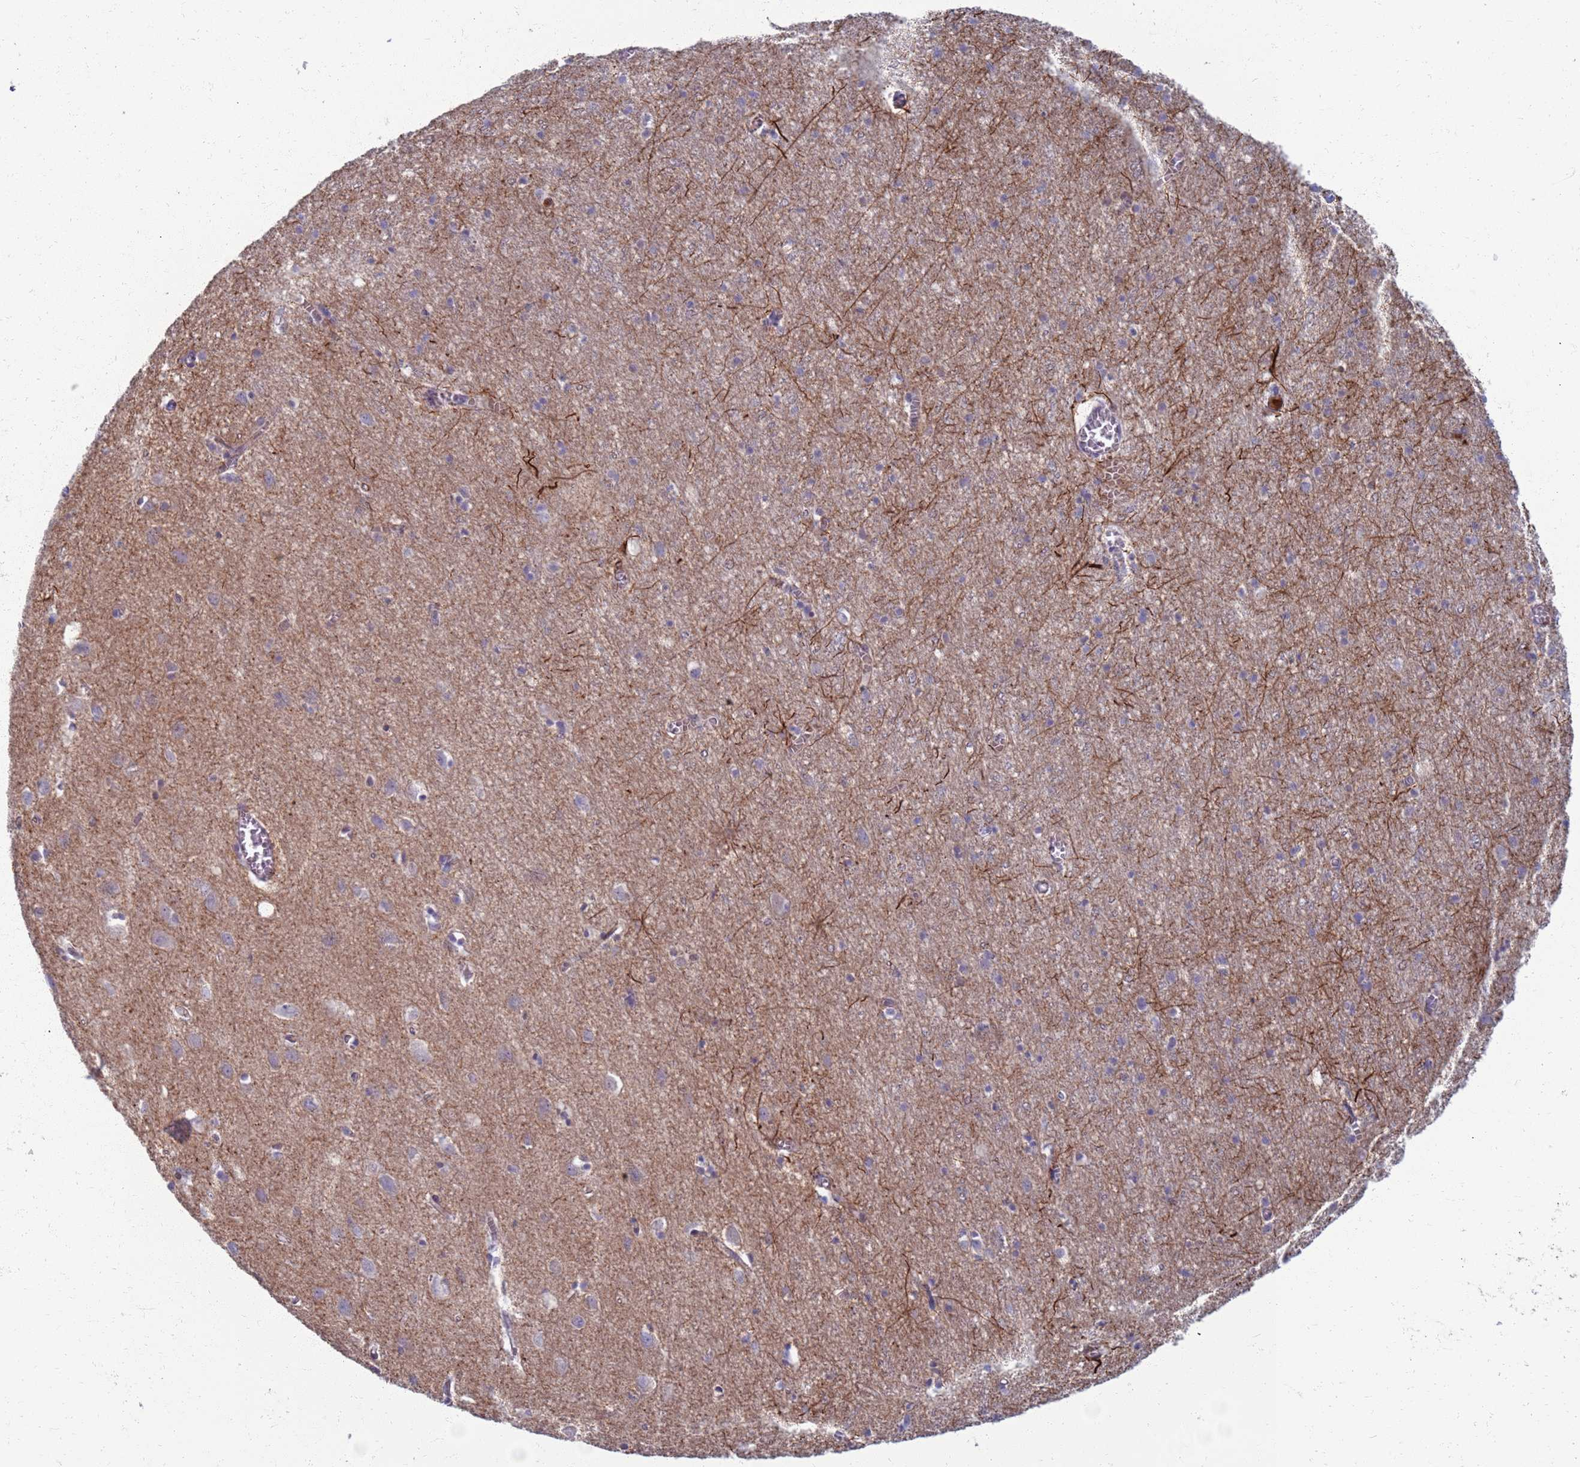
{"staining": {"intensity": "weak", "quantity": ">75%", "location": "cytoplasmic/membranous"}, "tissue": "cerebral cortex", "cell_type": "Endothelial cells", "image_type": "normal", "snomed": [{"axis": "morphology", "description": "Normal tissue, NOS"}, {"axis": "topography", "description": "Cerebral cortex"}], "caption": "Weak cytoplasmic/membranous protein expression is seen in about >75% of endothelial cells in cerebral cortex. (brown staining indicates protein expression, while blue staining denotes nuclei).", "gene": "CLCA2", "patient": {"sex": "female", "age": 64}}